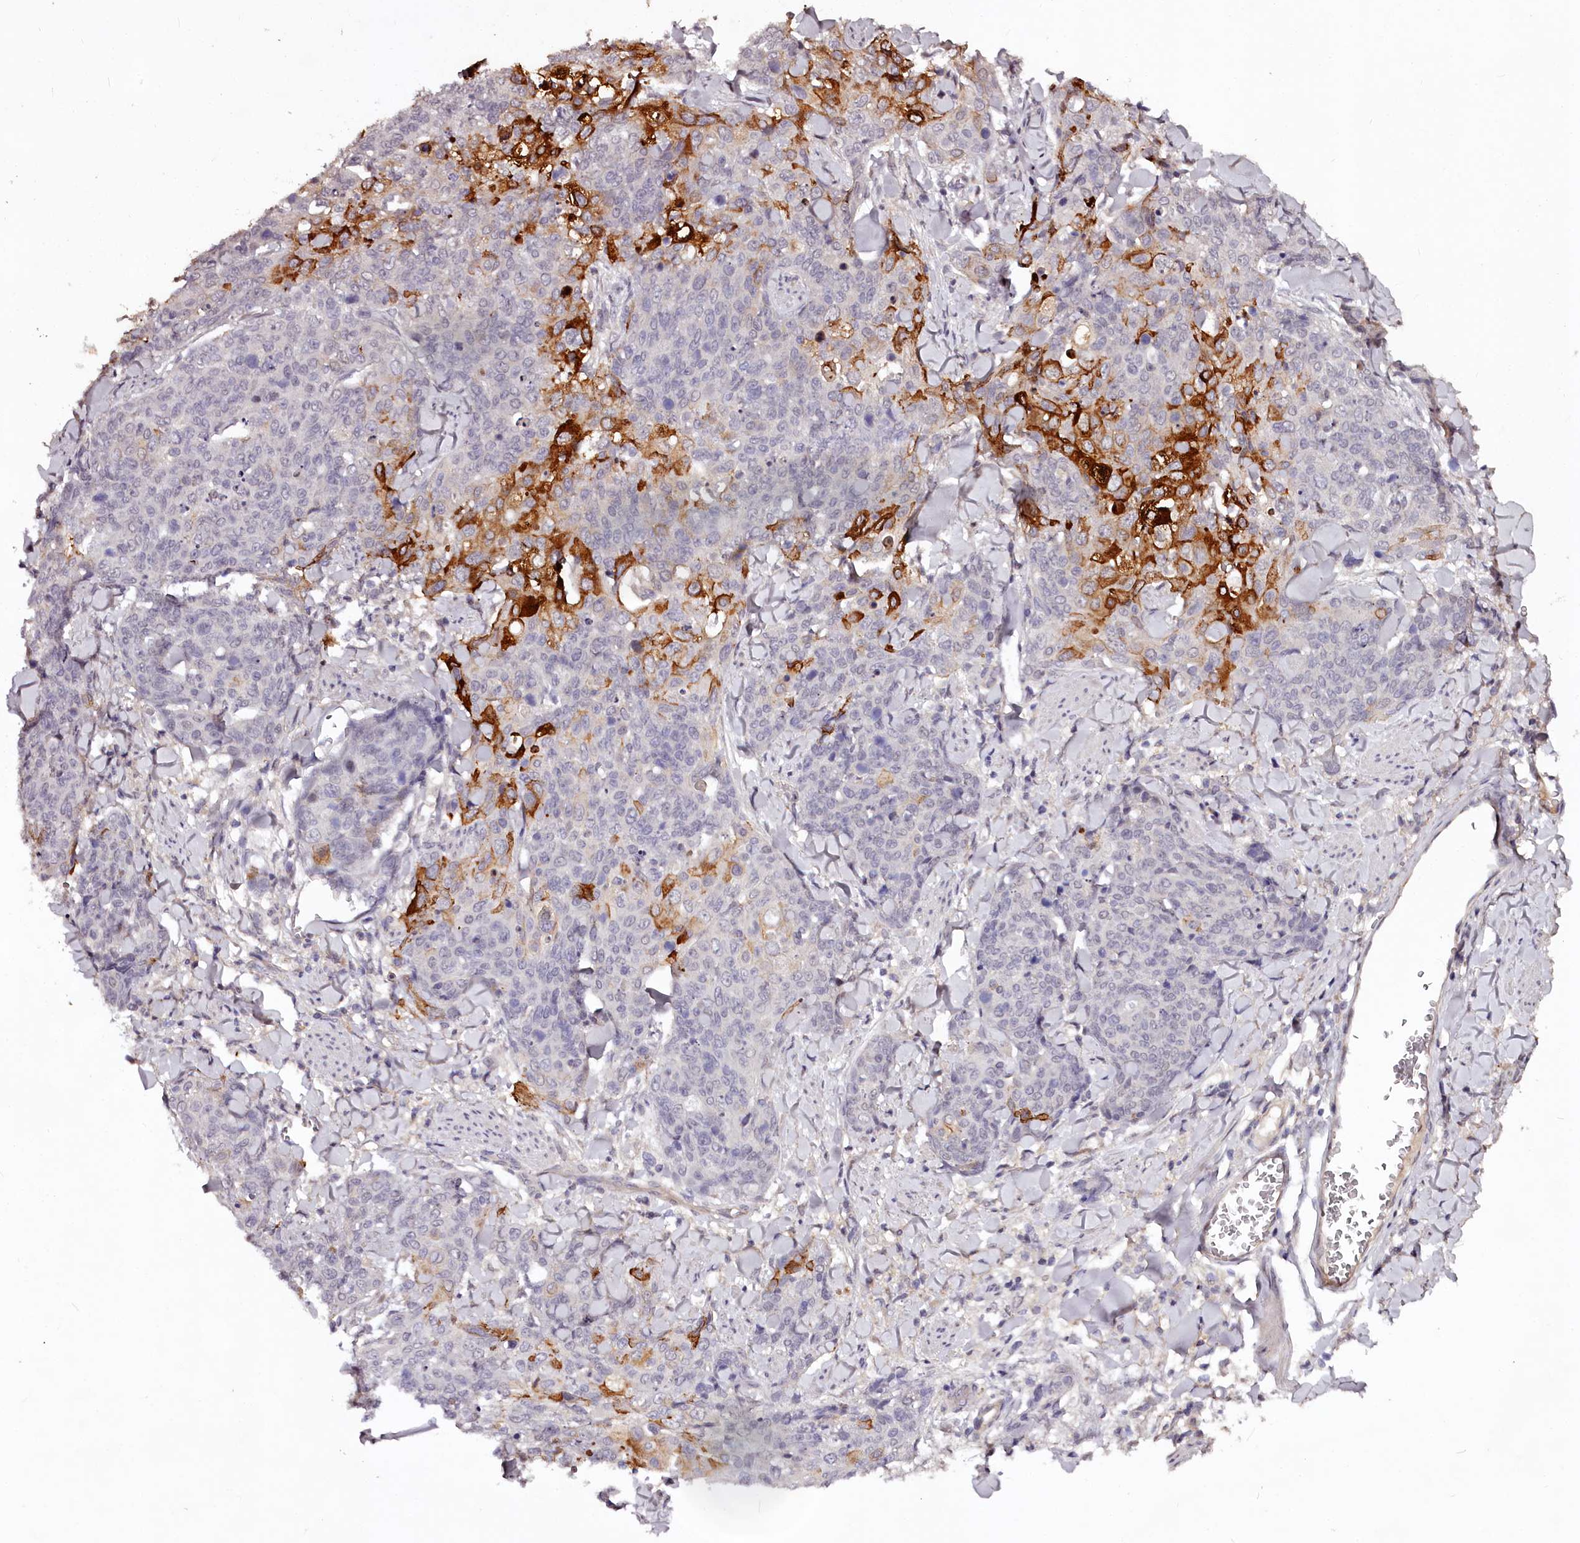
{"staining": {"intensity": "negative", "quantity": "none", "location": "none"}, "tissue": "skin cancer", "cell_type": "Tumor cells", "image_type": "cancer", "snomed": [{"axis": "morphology", "description": "Squamous cell carcinoma, NOS"}, {"axis": "topography", "description": "Skin"}, {"axis": "topography", "description": "Vulva"}], "caption": "There is no significant staining in tumor cells of skin cancer (squamous cell carcinoma).", "gene": "MAML3", "patient": {"sex": "female", "age": 85}}